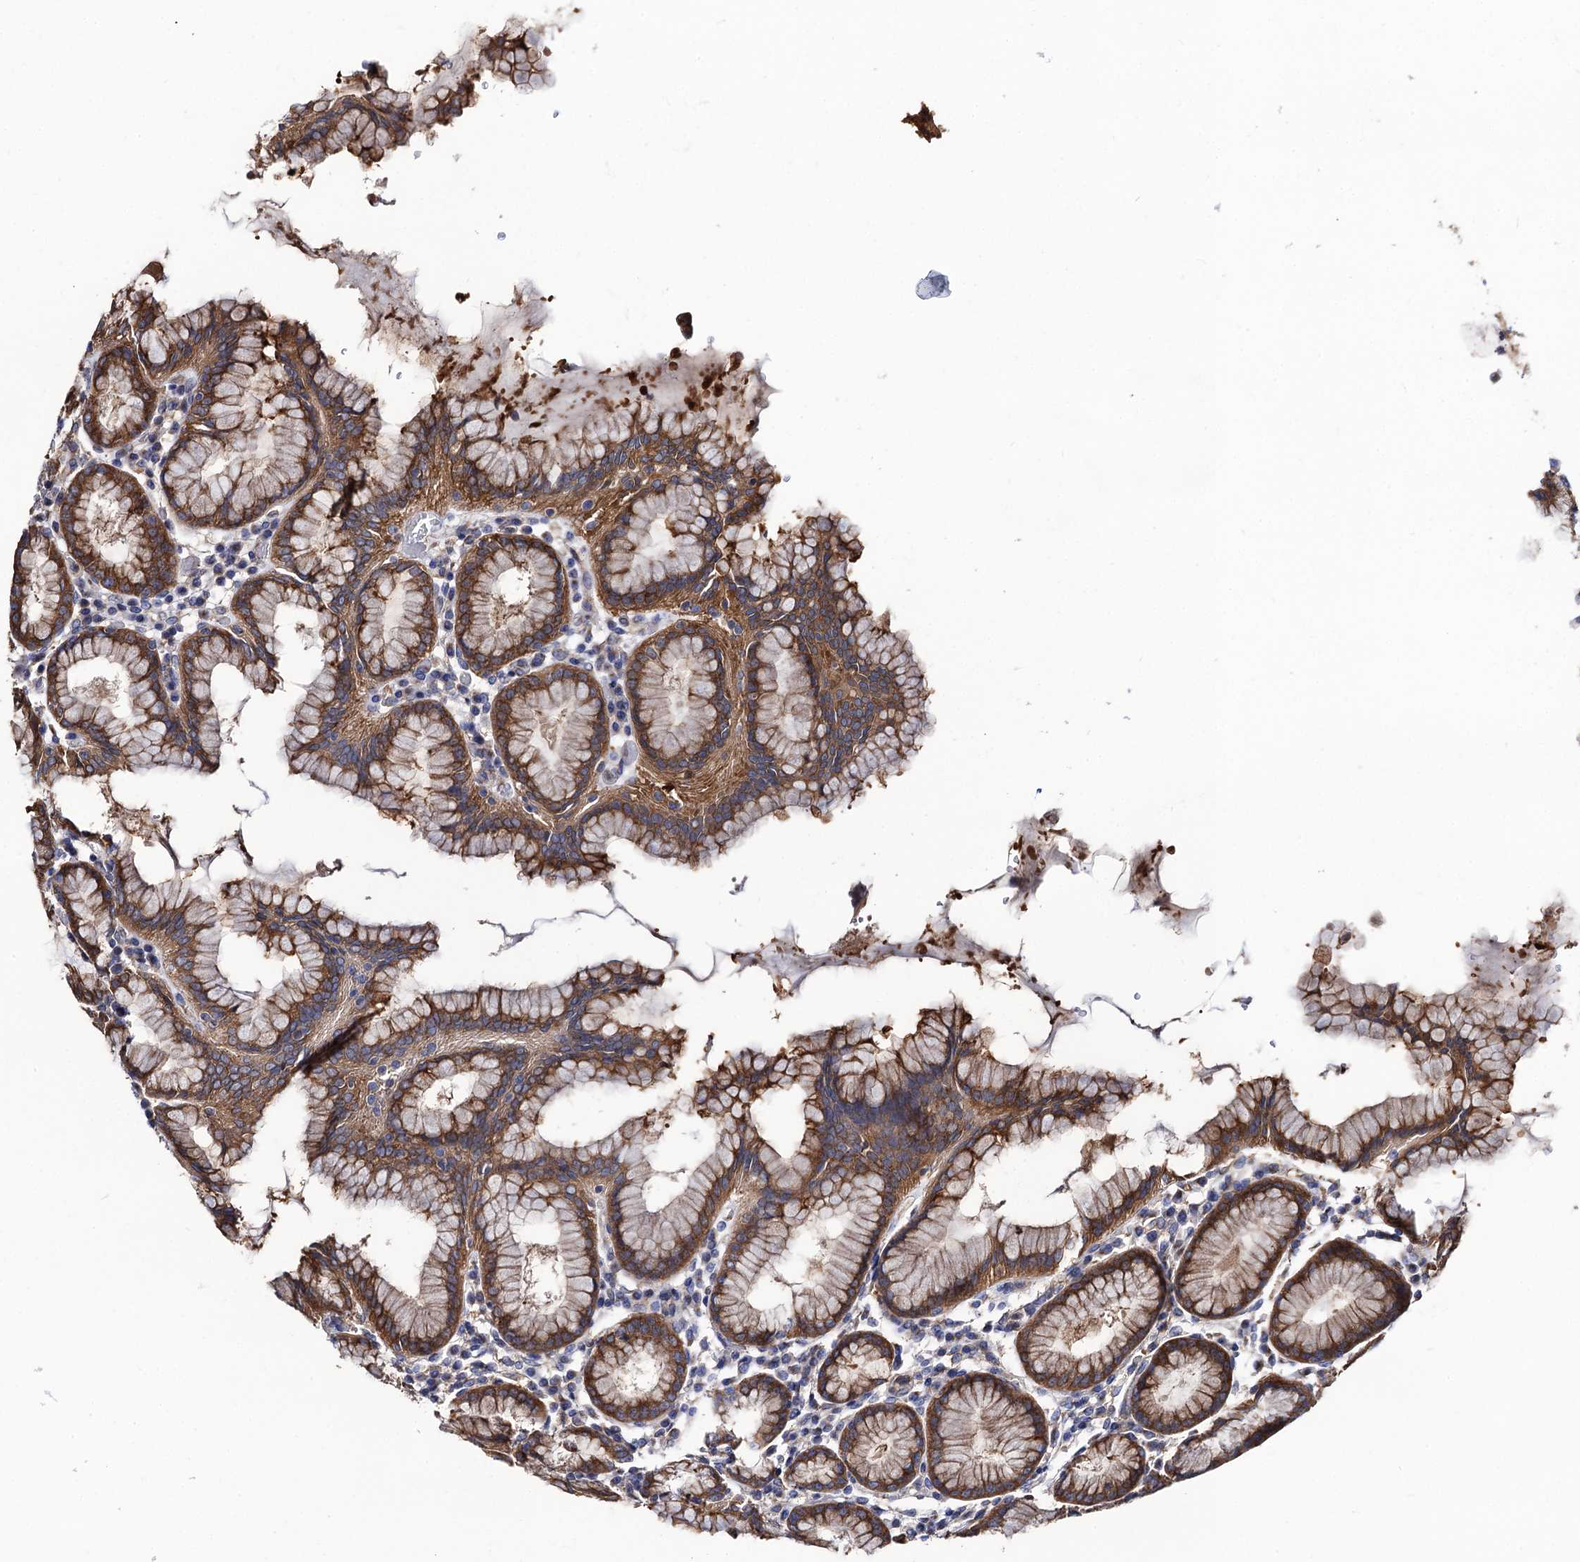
{"staining": {"intensity": "moderate", "quantity": ">75%", "location": "cytoplasmic/membranous"}, "tissue": "stomach", "cell_type": "Glandular cells", "image_type": "normal", "snomed": [{"axis": "morphology", "description": "Normal tissue, NOS"}, {"axis": "topography", "description": "Stomach"}, {"axis": "topography", "description": "Stomach, lower"}], "caption": "High-magnification brightfield microscopy of normal stomach stained with DAB (brown) and counterstained with hematoxylin (blue). glandular cells exhibit moderate cytoplasmic/membranous positivity is identified in approximately>75% of cells. (Brightfield microscopy of DAB IHC at high magnification).", "gene": "DYDC1", "patient": {"sex": "female", "age": 56}}